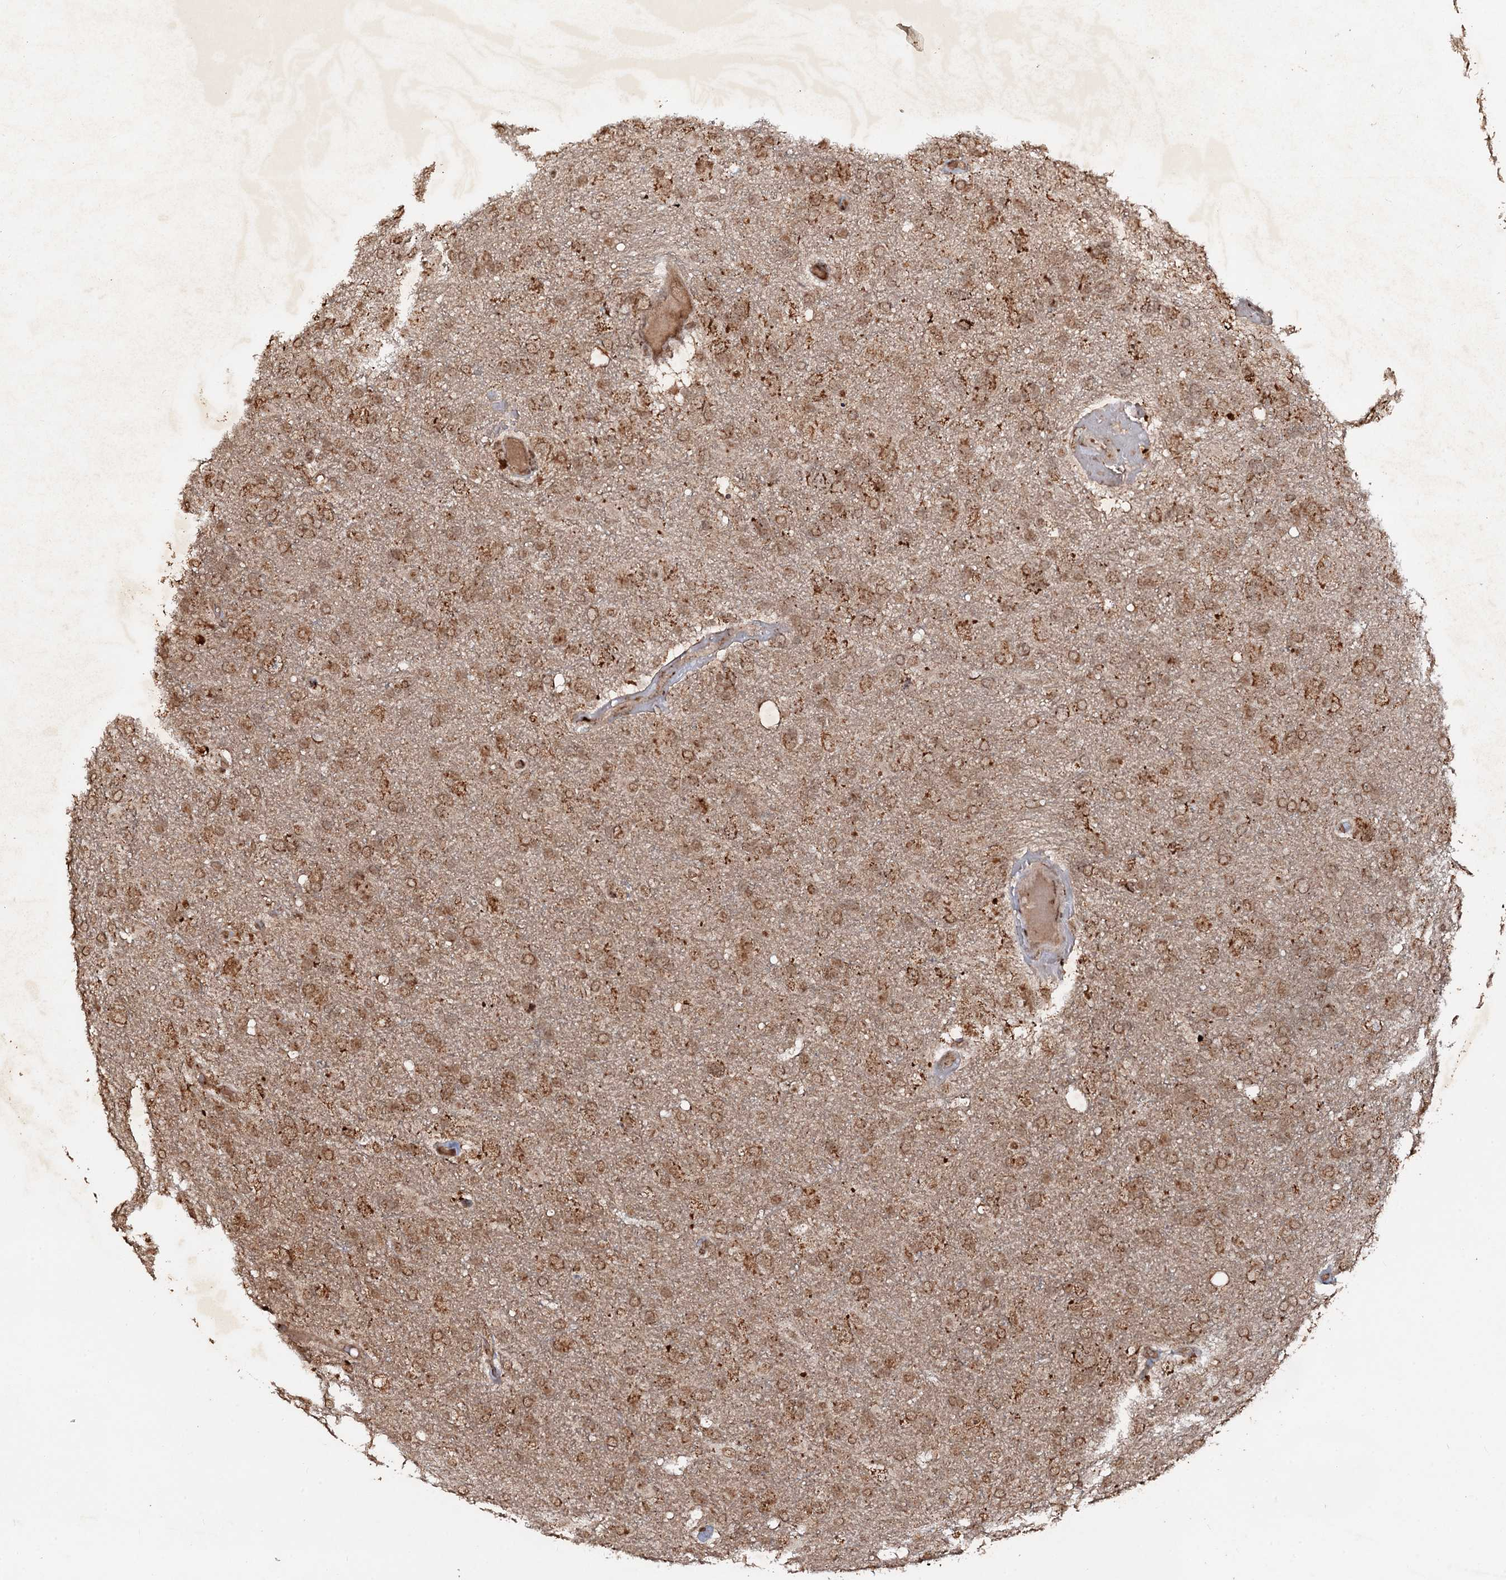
{"staining": {"intensity": "moderate", "quantity": ">75%", "location": "cytoplasmic/membranous,nuclear"}, "tissue": "glioma", "cell_type": "Tumor cells", "image_type": "cancer", "snomed": [{"axis": "morphology", "description": "Glioma, malignant, High grade"}, {"axis": "topography", "description": "Brain"}], "caption": "Tumor cells reveal medium levels of moderate cytoplasmic/membranous and nuclear staining in about >75% of cells in human malignant glioma (high-grade).", "gene": "REP15", "patient": {"sex": "male", "age": 61}}